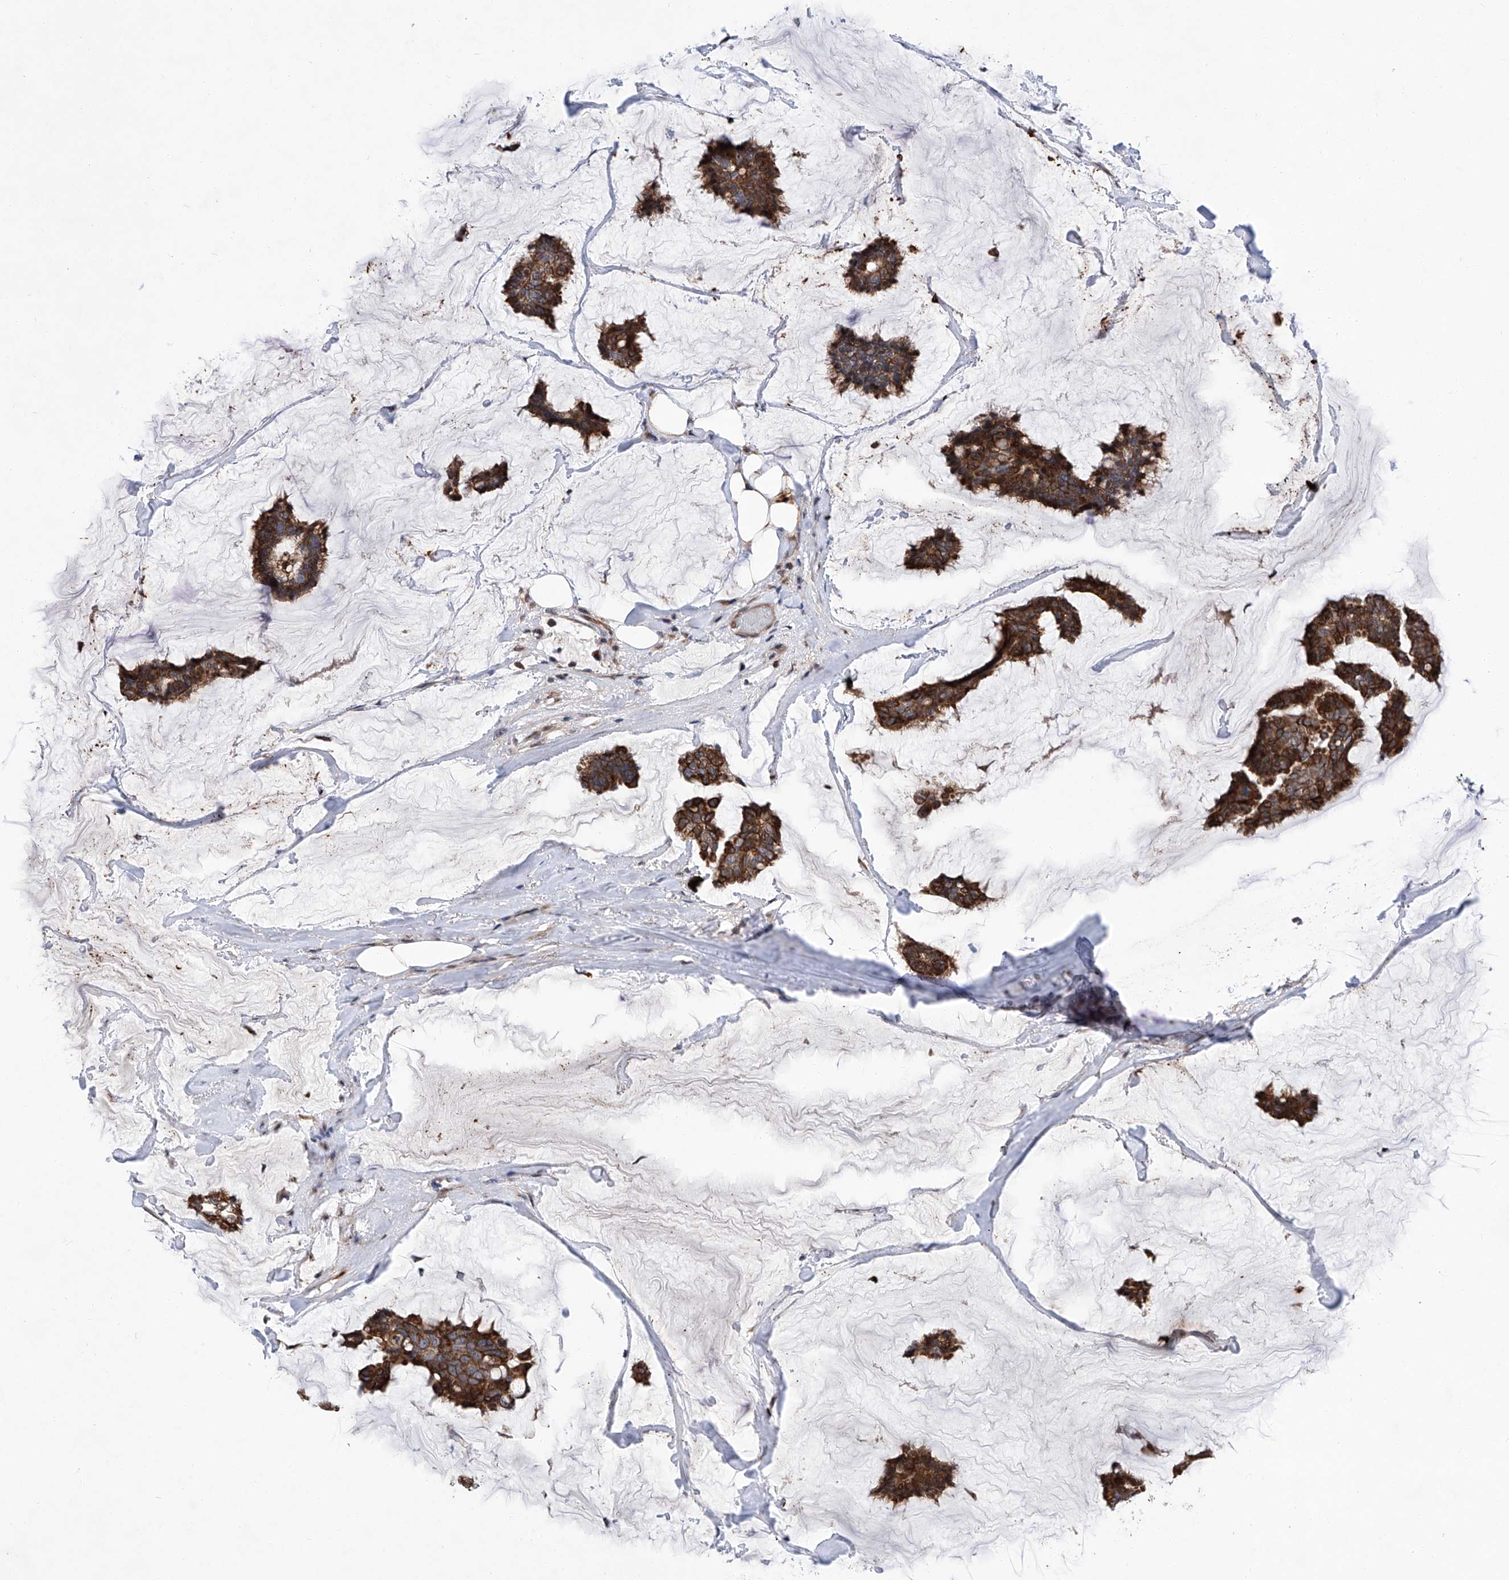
{"staining": {"intensity": "strong", "quantity": ">75%", "location": "cytoplasmic/membranous"}, "tissue": "breast cancer", "cell_type": "Tumor cells", "image_type": "cancer", "snomed": [{"axis": "morphology", "description": "Duct carcinoma"}, {"axis": "topography", "description": "Breast"}], "caption": "IHC histopathology image of breast cancer stained for a protein (brown), which displays high levels of strong cytoplasmic/membranous positivity in approximately >75% of tumor cells.", "gene": "FARP2", "patient": {"sex": "female", "age": 93}}